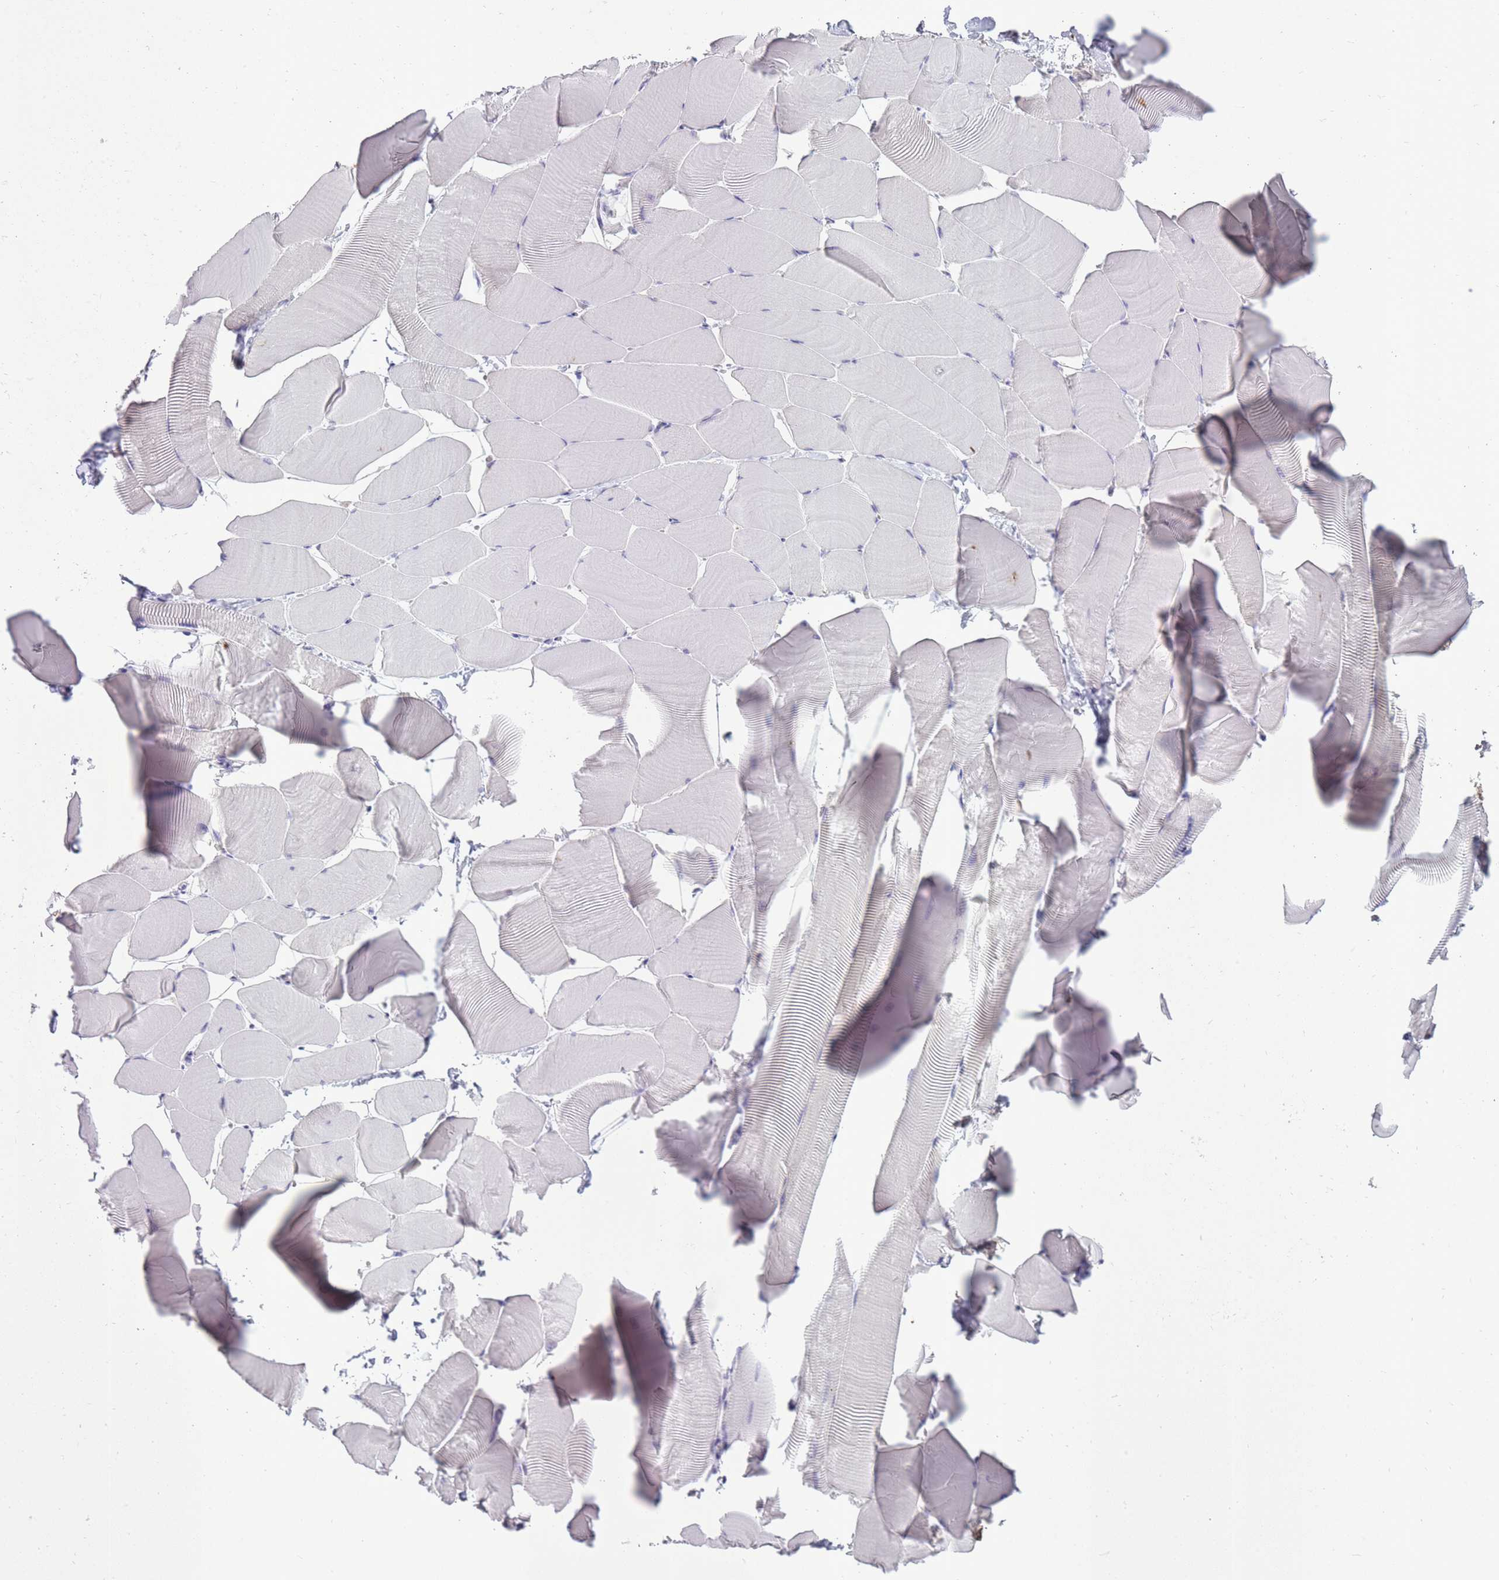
{"staining": {"intensity": "negative", "quantity": "none", "location": "none"}, "tissue": "skeletal muscle", "cell_type": "Myocytes", "image_type": "normal", "snomed": [{"axis": "morphology", "description": "Normal tissue, NOS"}, {"axis": "topography", "description": "Skeletal muscle"}], "caption": "This is an immunohistochemistry (IHC) image of normal skeletal muscle. There is no expression in myocytes.", "gene": "IGKV1", "patient": {"sex": "male", "age": 25}}